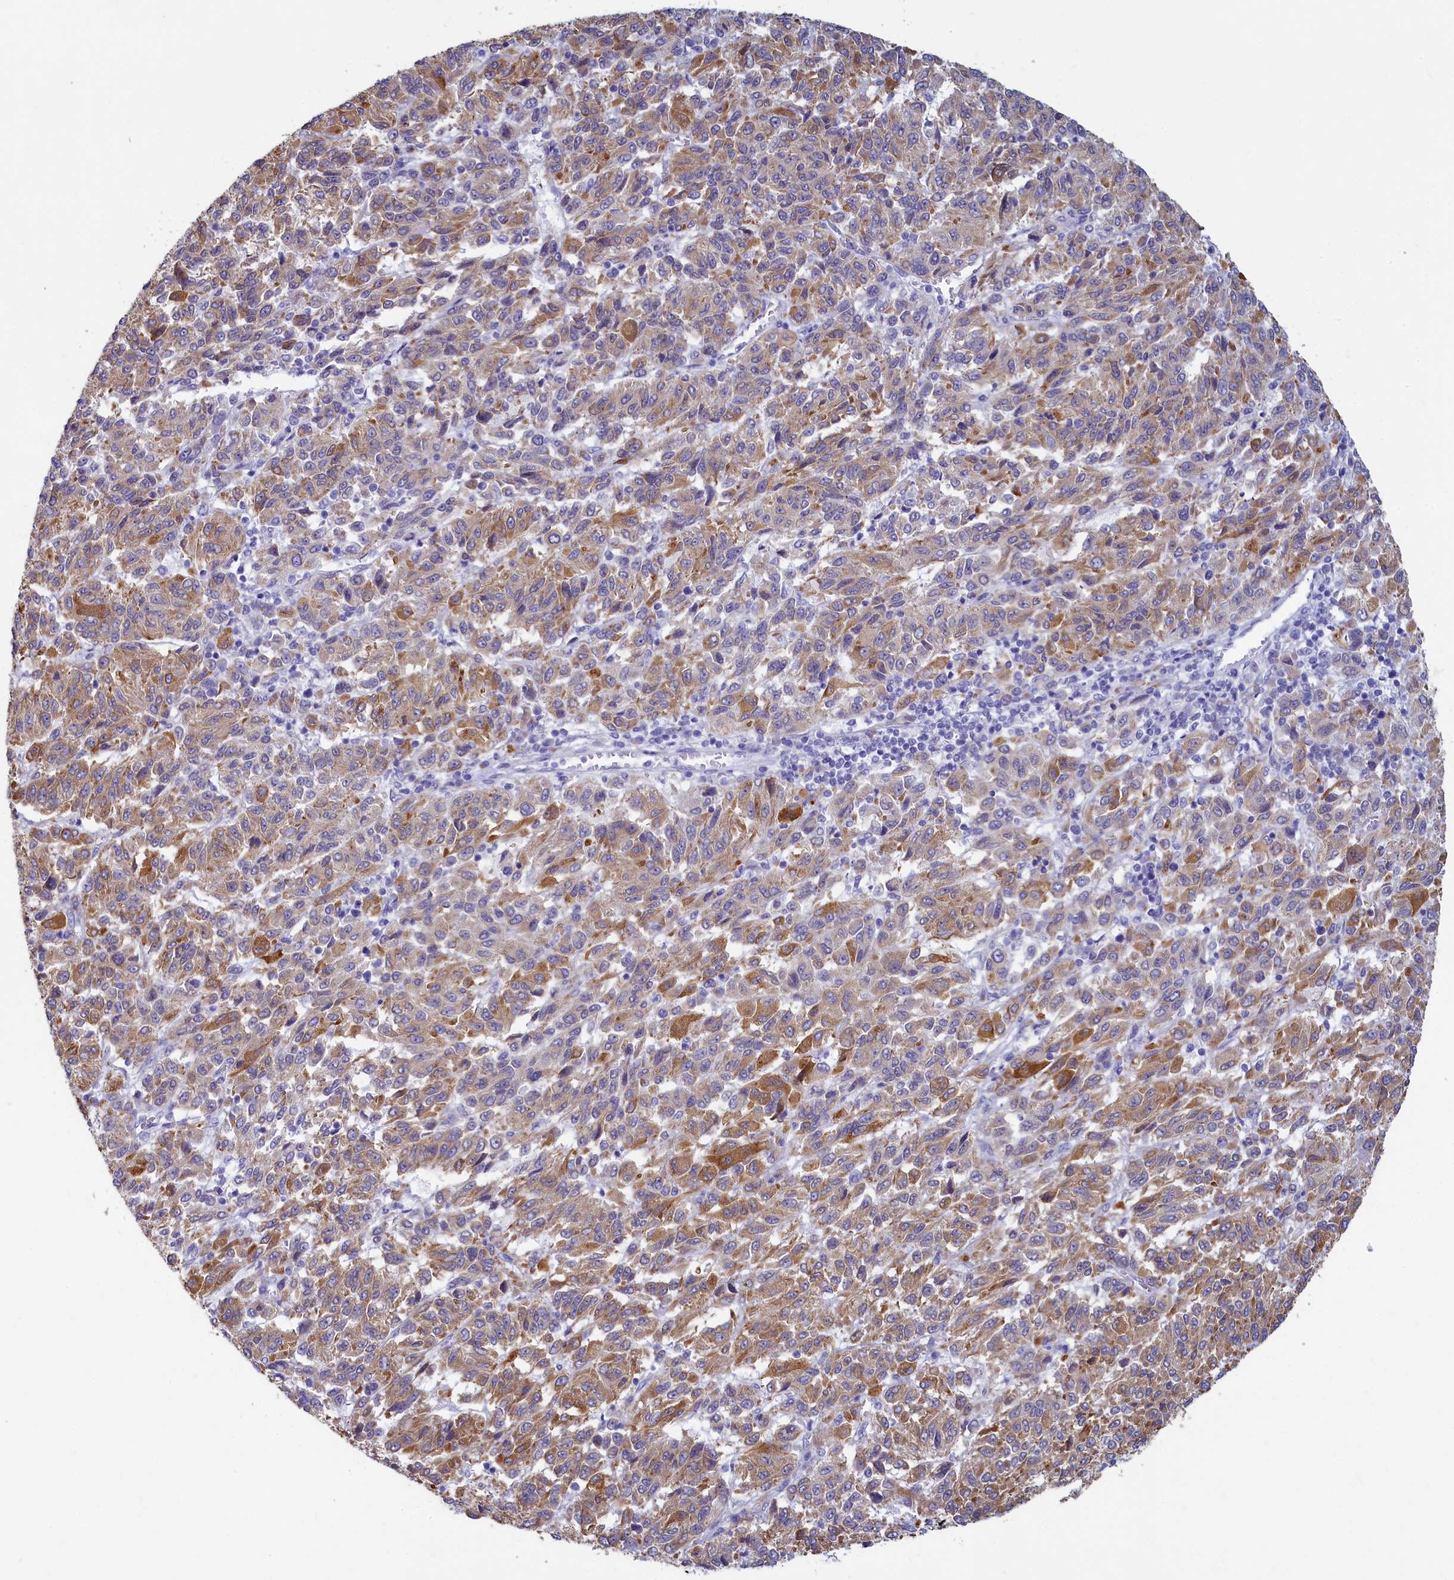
{"staining": {"intensity": "moderate", "quantity": "25%-75%", "location": "cytoplasmic/membranous"}, "tissue": "melanoma", "cell_type": "Tumor cells", "image_type": "cancer", "snomed": [{"axis": "morphology", "description": "Malignant melanoma, Metastatic site"}, {"axis": "topography", "description": "Lung"}], "caption": "Tumor cells exhibit medium levels of moderate cytoplasmic/membranous positivity in approximately 25%-75% of cells in melanoma. (brown staining indicates protein expression, while blue staining denotes nuclei).", "gene": "SKA3", "patient": {"sex": "male", "age": 64}}